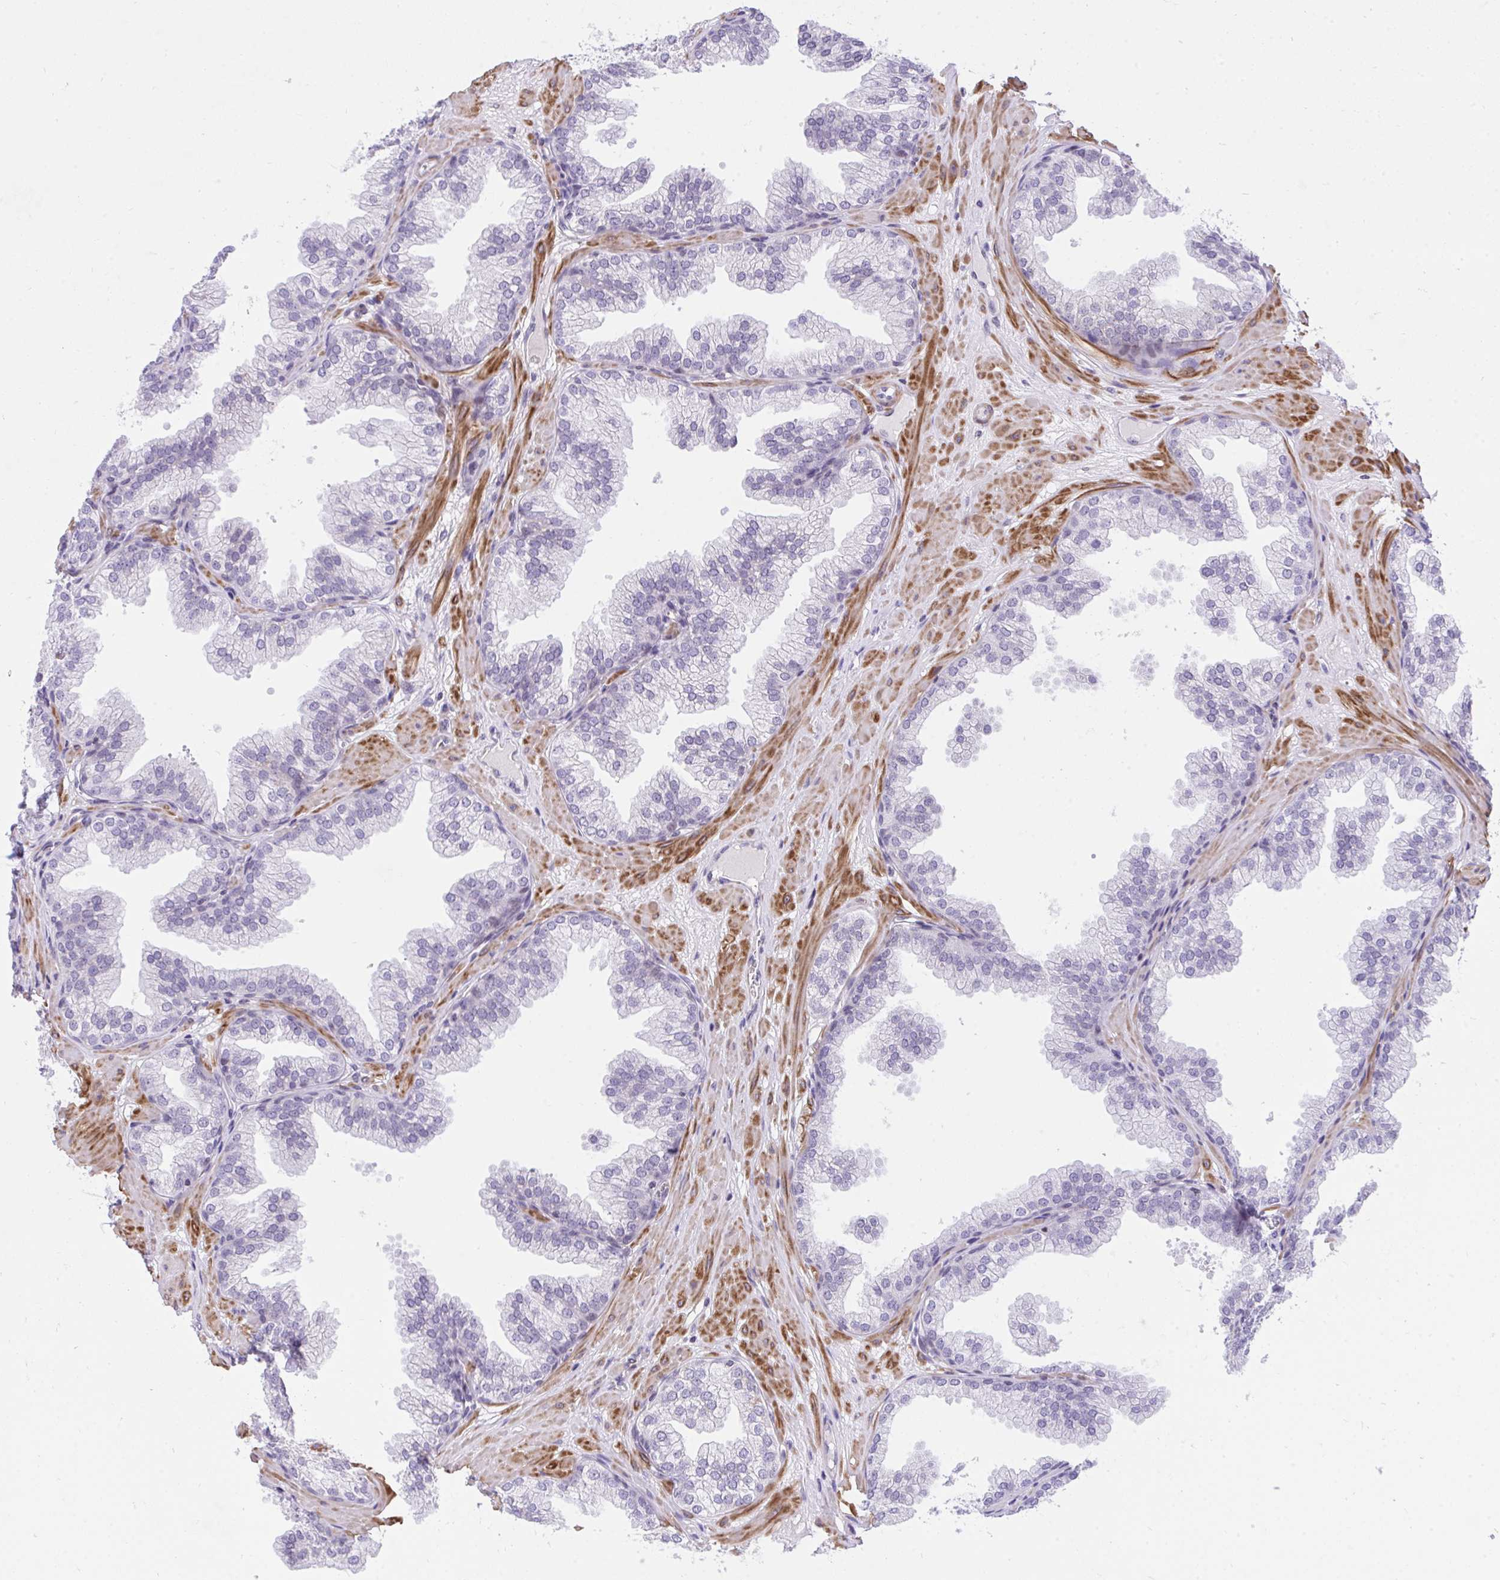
{"staining": {"intensity": "negative", "quantity": "none", "location": "none"}, "tissue": "prostate", "cell_type": "Glandular cells", "image_type": "normal", "snomed": [{"axis": "morphology", "description": "Normal tissue, NOS"}, {"axis": "topography", "description": "Prostate"}], "caption": "Protein analysis of normal prostate displays no significant staining in glandular cells. The staining was performed using DAB to visualize the protein expression in brown, while the nuclei were stained in blue with hematoxylin (Magnification: 20x).", "gene": "KCNN4", "patient": {"sex": "male", "age": 37}}